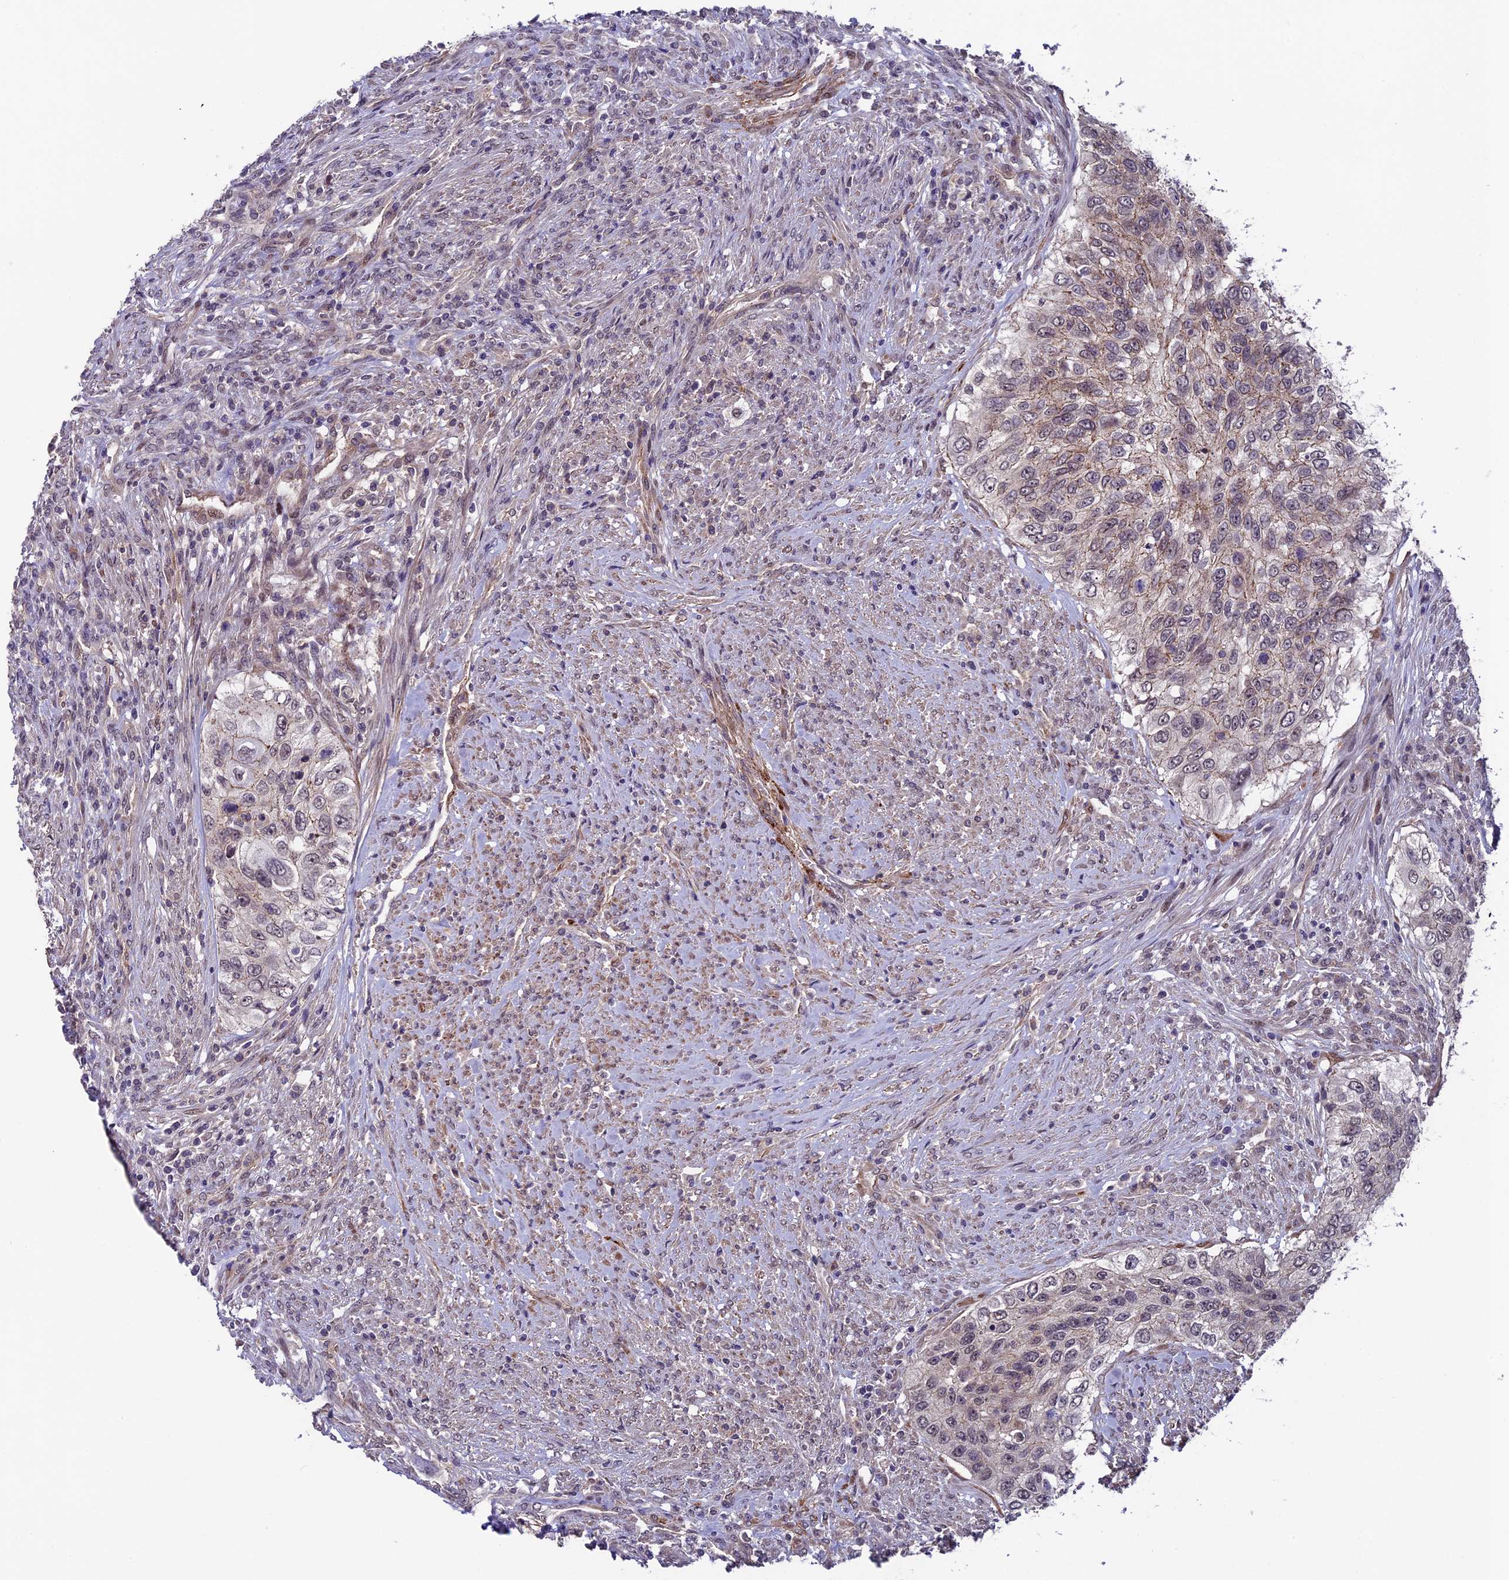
{"staining": {"intensity": "weak", "quantity": "<25%", "location": "cytoplasmic/membranous"}, "tissue": "urothelial cancer", "cell_type": "Tumor cells", "image_type": "cancer", "snomed": [{"axis": "morphology", "description": "Urothelial carcinoma, High grade"}, {"axis": "topography", "description": "Urinary bladder"}], "caption": "Immunohistochemical staining of high-grade urothelial carcinoma reveals no significant positivity in tumor cells. The staining was performed using DAB to visualize the protein expression in brown, while the nuclei were stained in blue with hematoxylin (Magnification: 20x).", "gene": "SIPA1L3", "patient": {"sex": "female", "age": 60}}